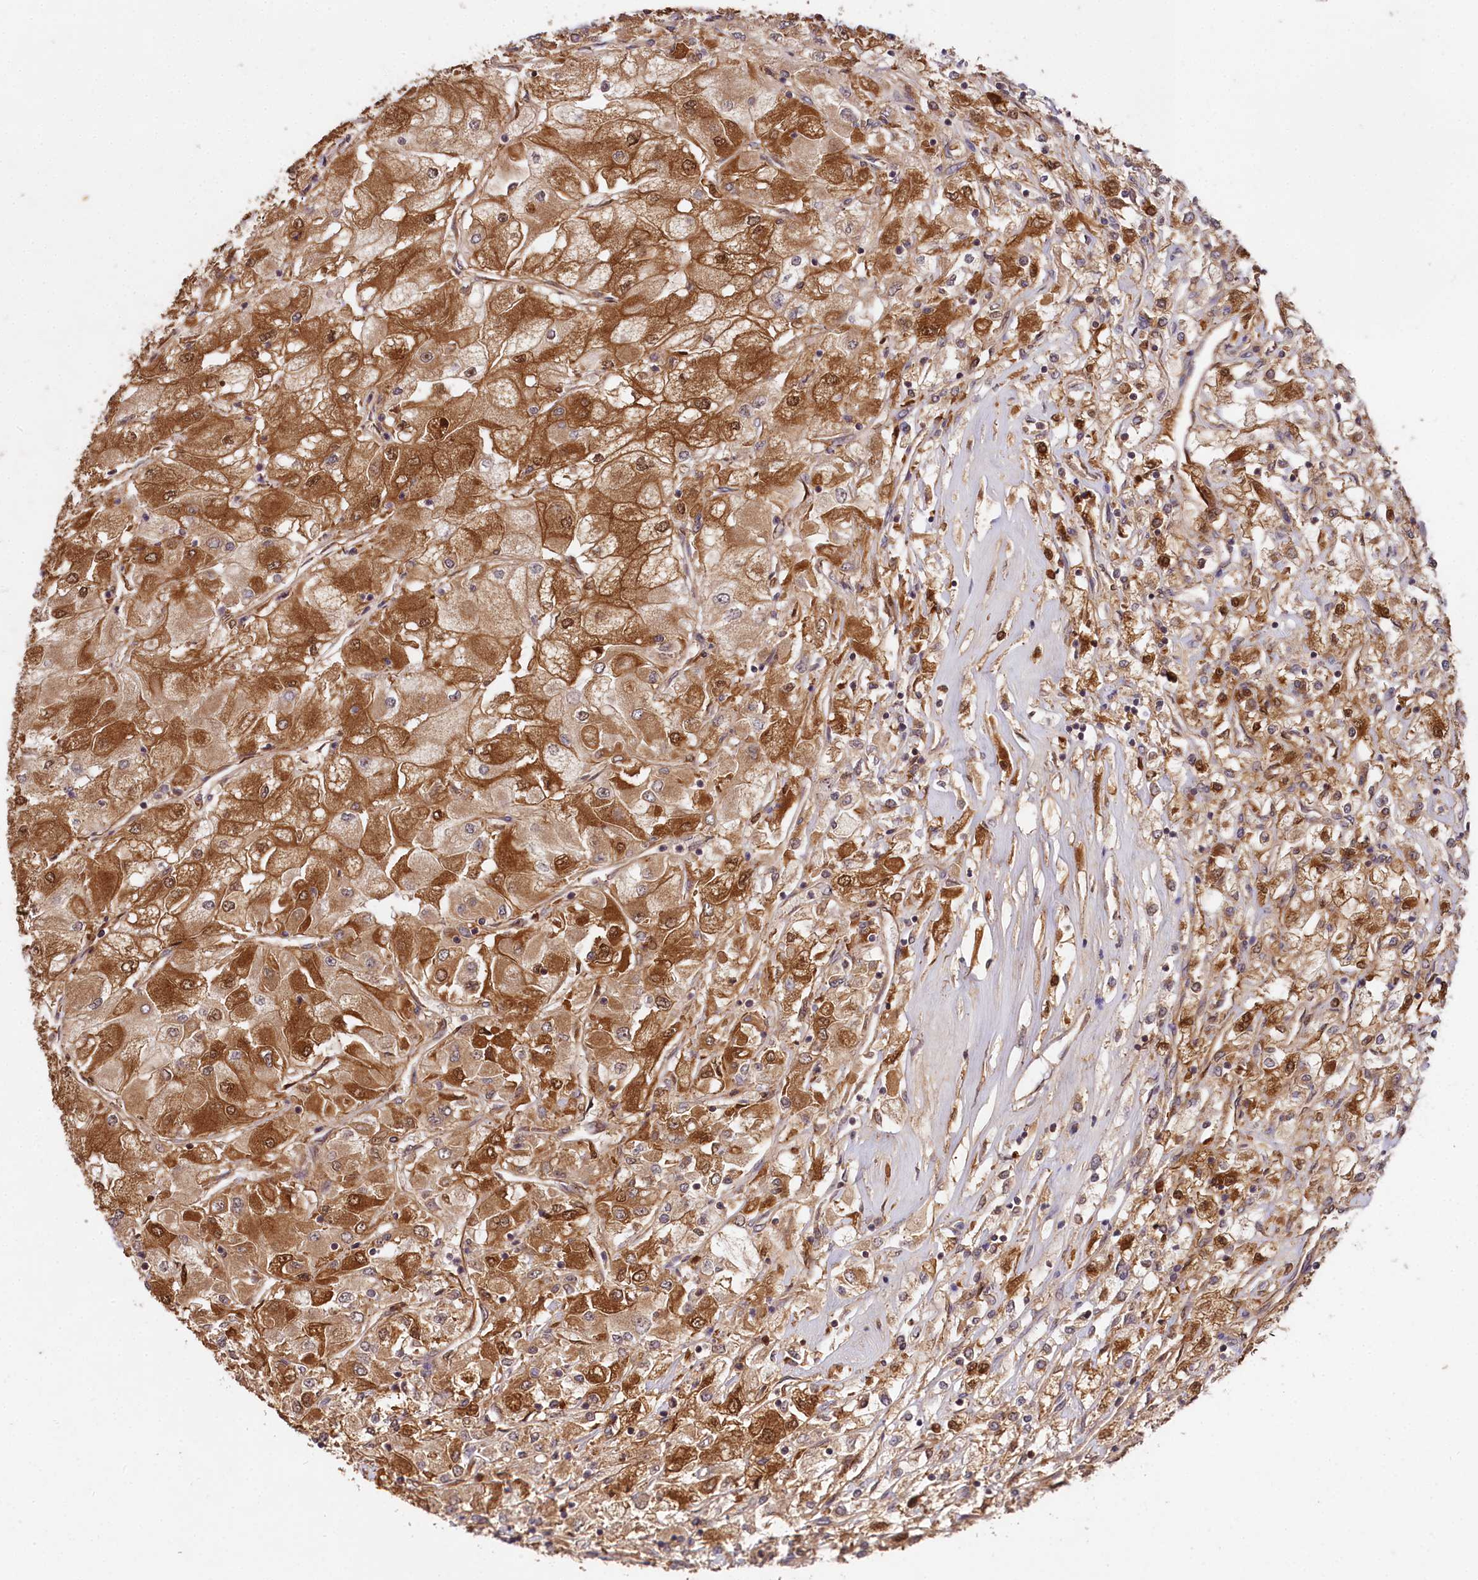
{"staining": {"intensity": "moderate", "quantity": ">75%", "location": "cytoplasmic/membranous"}, "tissue": "renal cancer", "cell_type": "Tumor cells", "image_type": "cancer", "snomed": [{"axis": "morphology", "description": "Adenocarcinoma, NOS"}, {"axis": "topography", "description": "Kidney"}], "caption": "This micrograph displays immunohistochemistry (IHC) staining of human adenocarcinoma (renal), with medium moderate cytoplasmic/membranous positivity in approximately >75% of tumor cells.", "gene": "MCF2L2", "patient": {"sex": "male", "age": 80}}